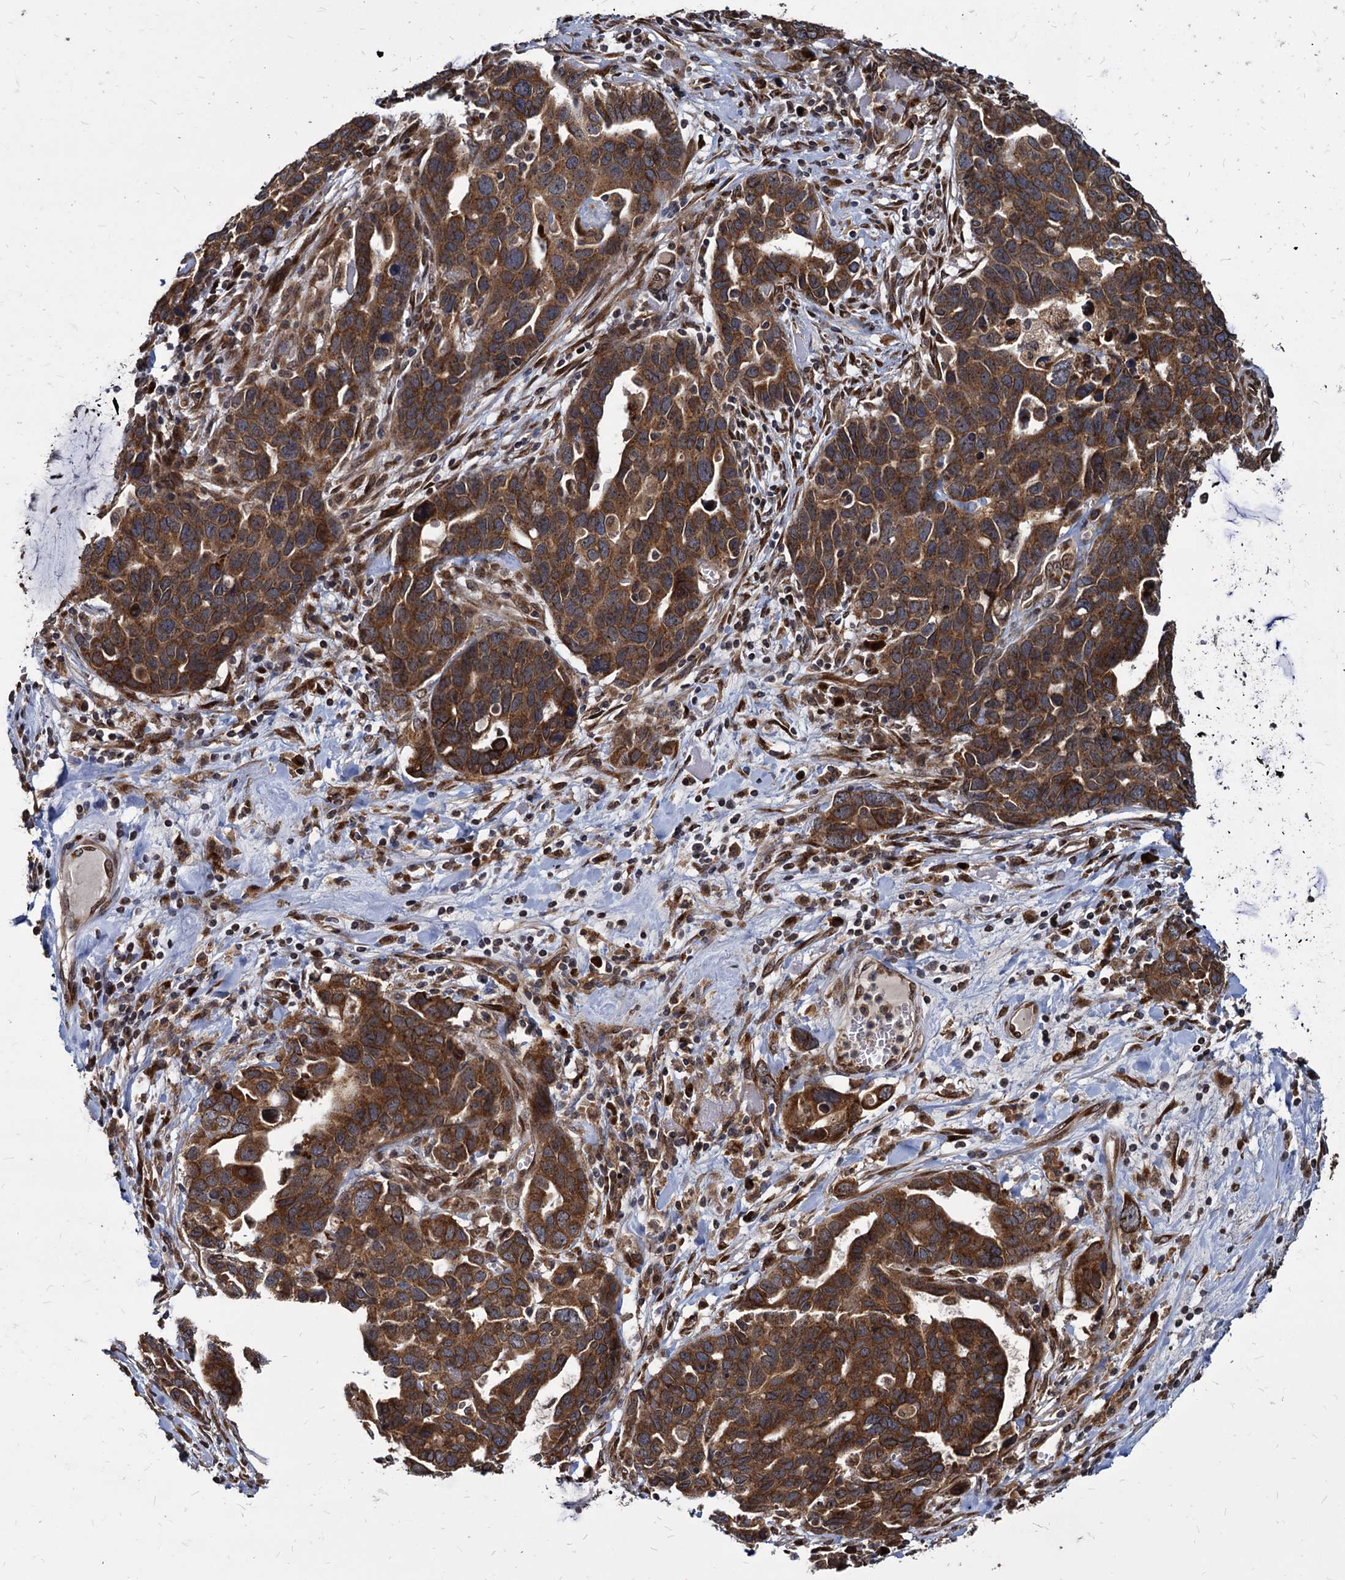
{"staining": {"intensity": "moderate", "quantity": ">75%", "location": "cytoplasmic/membranous"}, "tissue": "ovarian cancer", "cell_type": "Tumor cells", "image_type": "cancer", "snomed": [{"axis": "morphology", "description": "Cystadenocarcinoma, serous, NOS"}, {"axis": "topography", "description": "Ovary"}], "caption": "Moderate cytoplasmic/membranous expression is identified in approximately >75% of tumor cells in ovarian cancer (serous cystadenocarcinoma).", "gene": "SAAL1", "patient": {"sex": "female", "age": 54}}